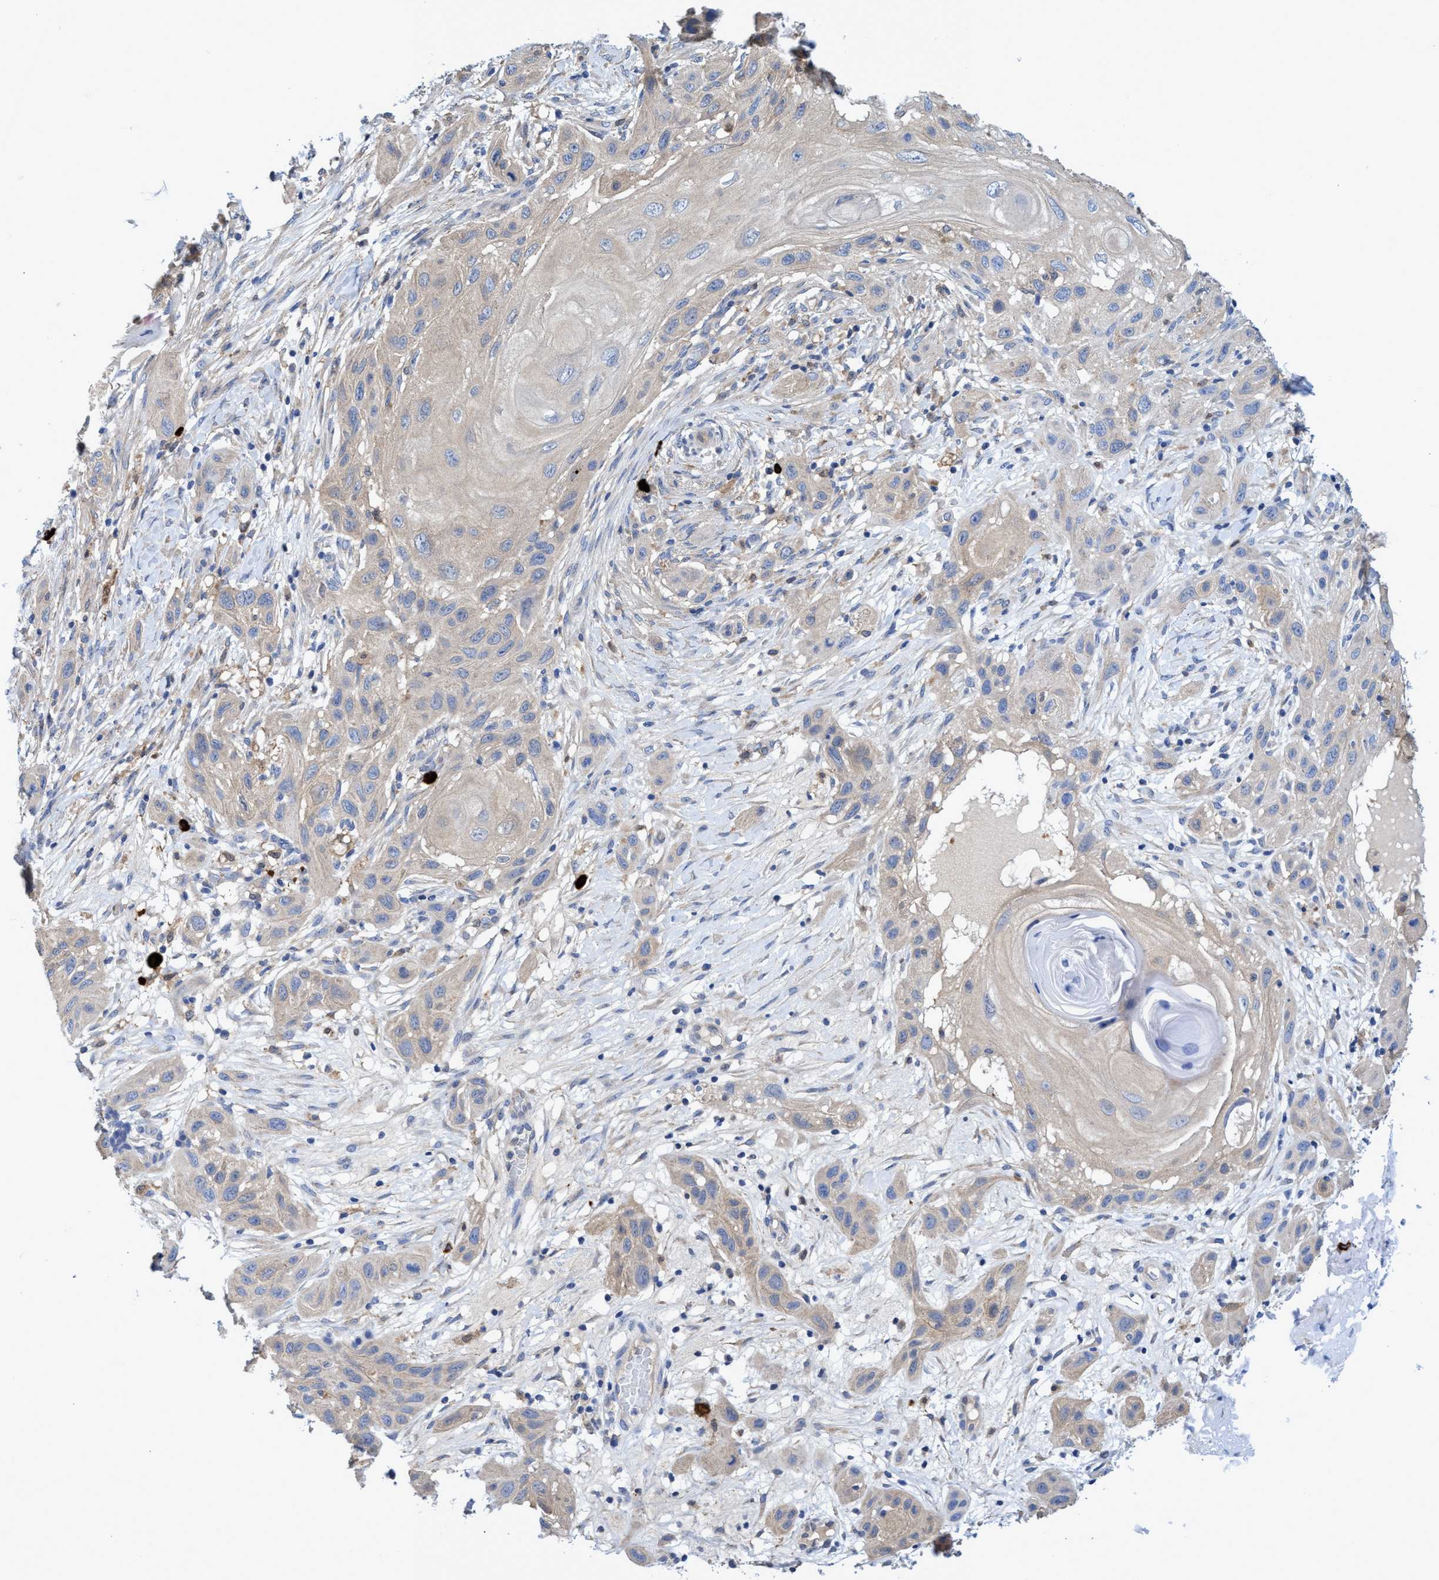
{"staining": {"intensity": "weak", "quantity": "25%-75%", "location": "cytoplasmic/membranous"}, "tissue": "skin cancer", "cell_type": "Tumor cells", "image_type": "cancer", "snomed": [{"axis": "morphology", "description": "Squamous cell carcinoma, NOS"}, {"axis": "topography", "description": "Skin"}], "caption": "Immunohistochemistry staining of skin cancer, which demonstrates low levels of weak cytoplasmic/membranous positivity in approximately 25%-75% of tumor cells indicating weak cytoplasmic/membranous protein staining. The staining was performed using DAB (3,3'-diaminobenzidine) (brown) for protein detection and nuclei were counterstained in hematoxylin (blue).", "gene": "PNPO", "patient": {"sex": "female", "age": 96}}